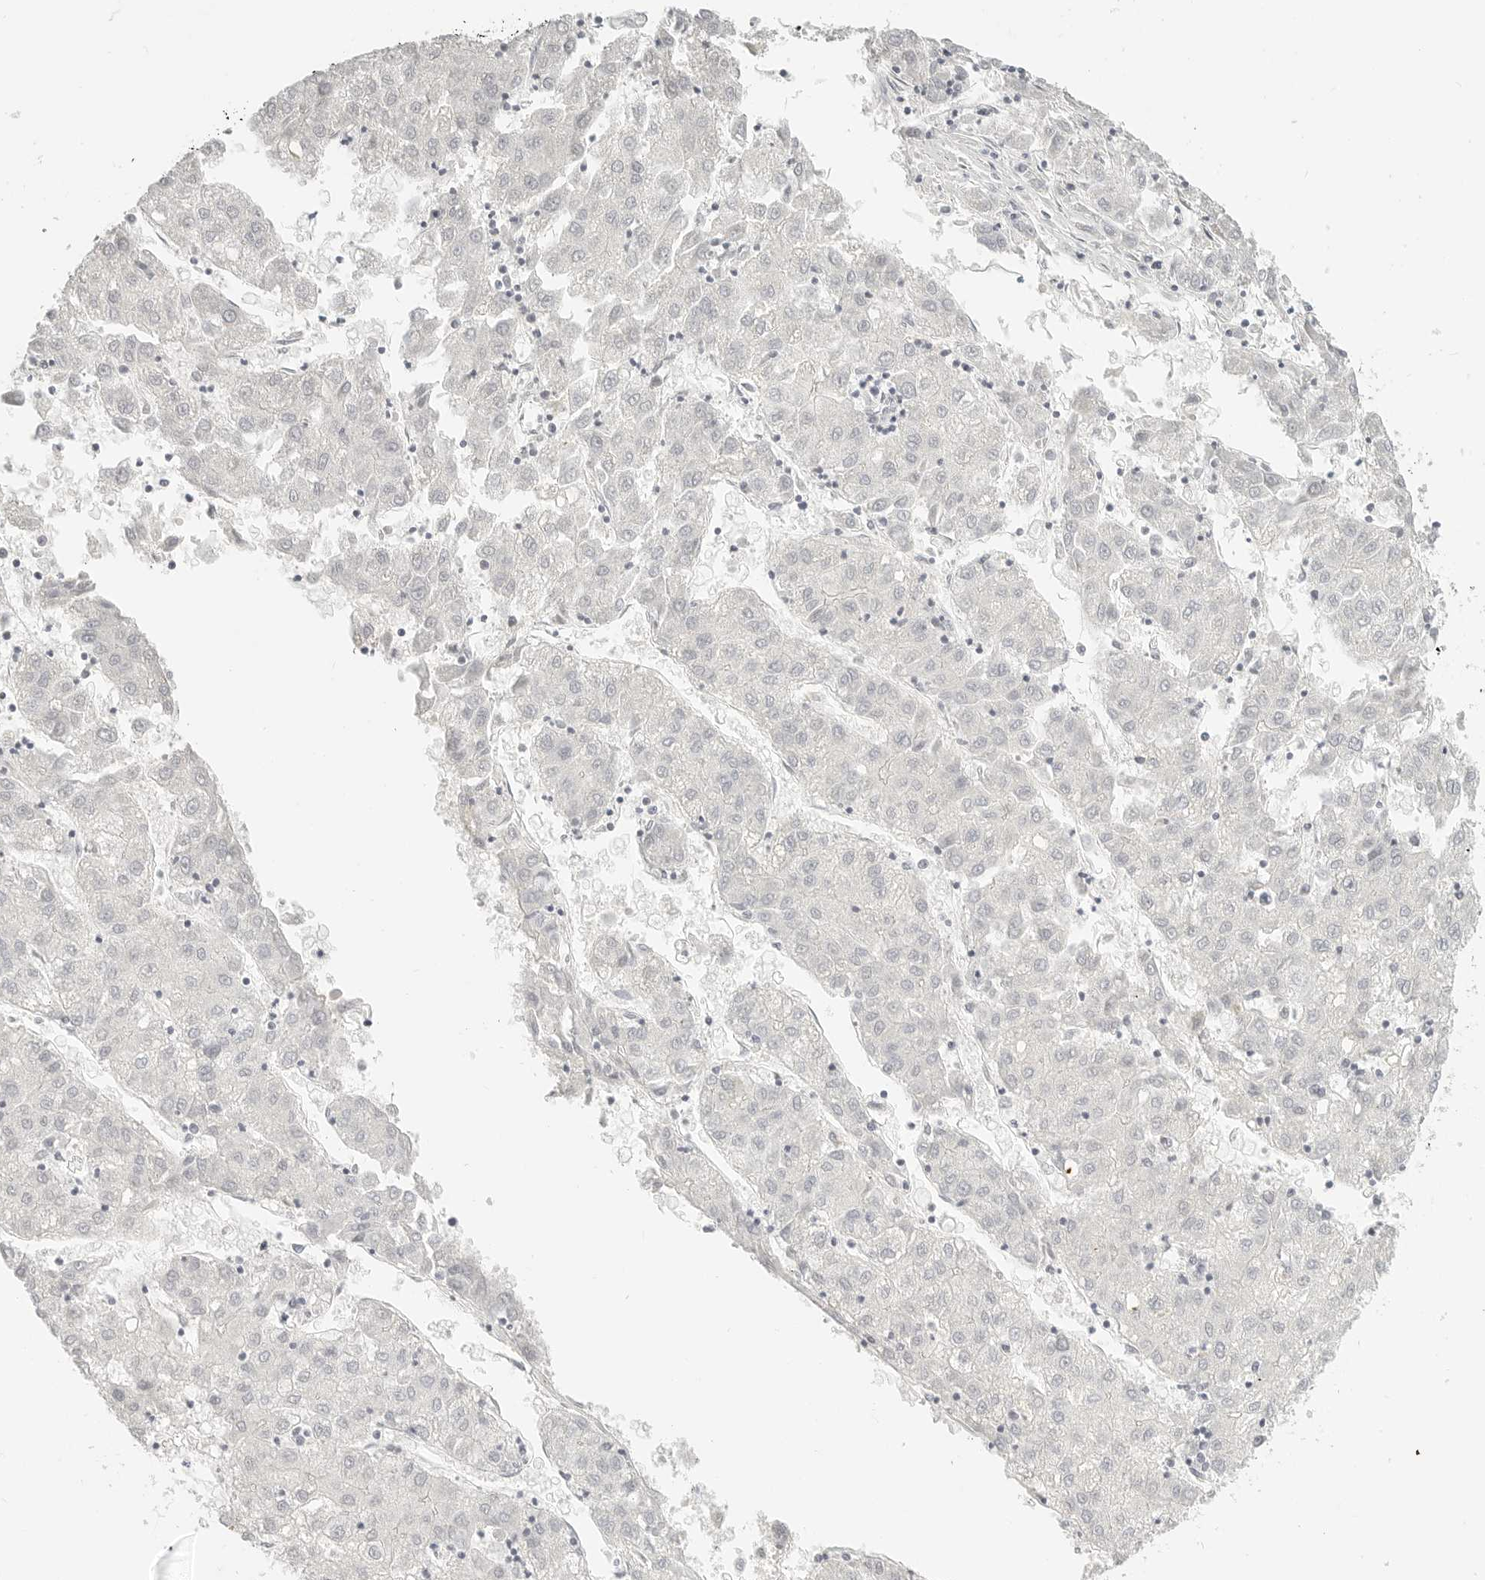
{"staining": {"intensity": "negative", "quantity": "none", "location": "none"}, "tissue": "liver cancer", "cell_type": "Tumor cells", "image_type": "cancer", "snomed": [{"axis": "morphology", "description": "Carcinoma, Hepatocellular, NOS"}, {"axis": "topography", "description": "Liver"}], "caption": "Liver hepatocellular carcinoma stained for a protein using immunohistochemistry (IHC) exhibits no positivity tumor cells.", "gene": "KLK11", "patient": {"sex": "male", "age": 72}}